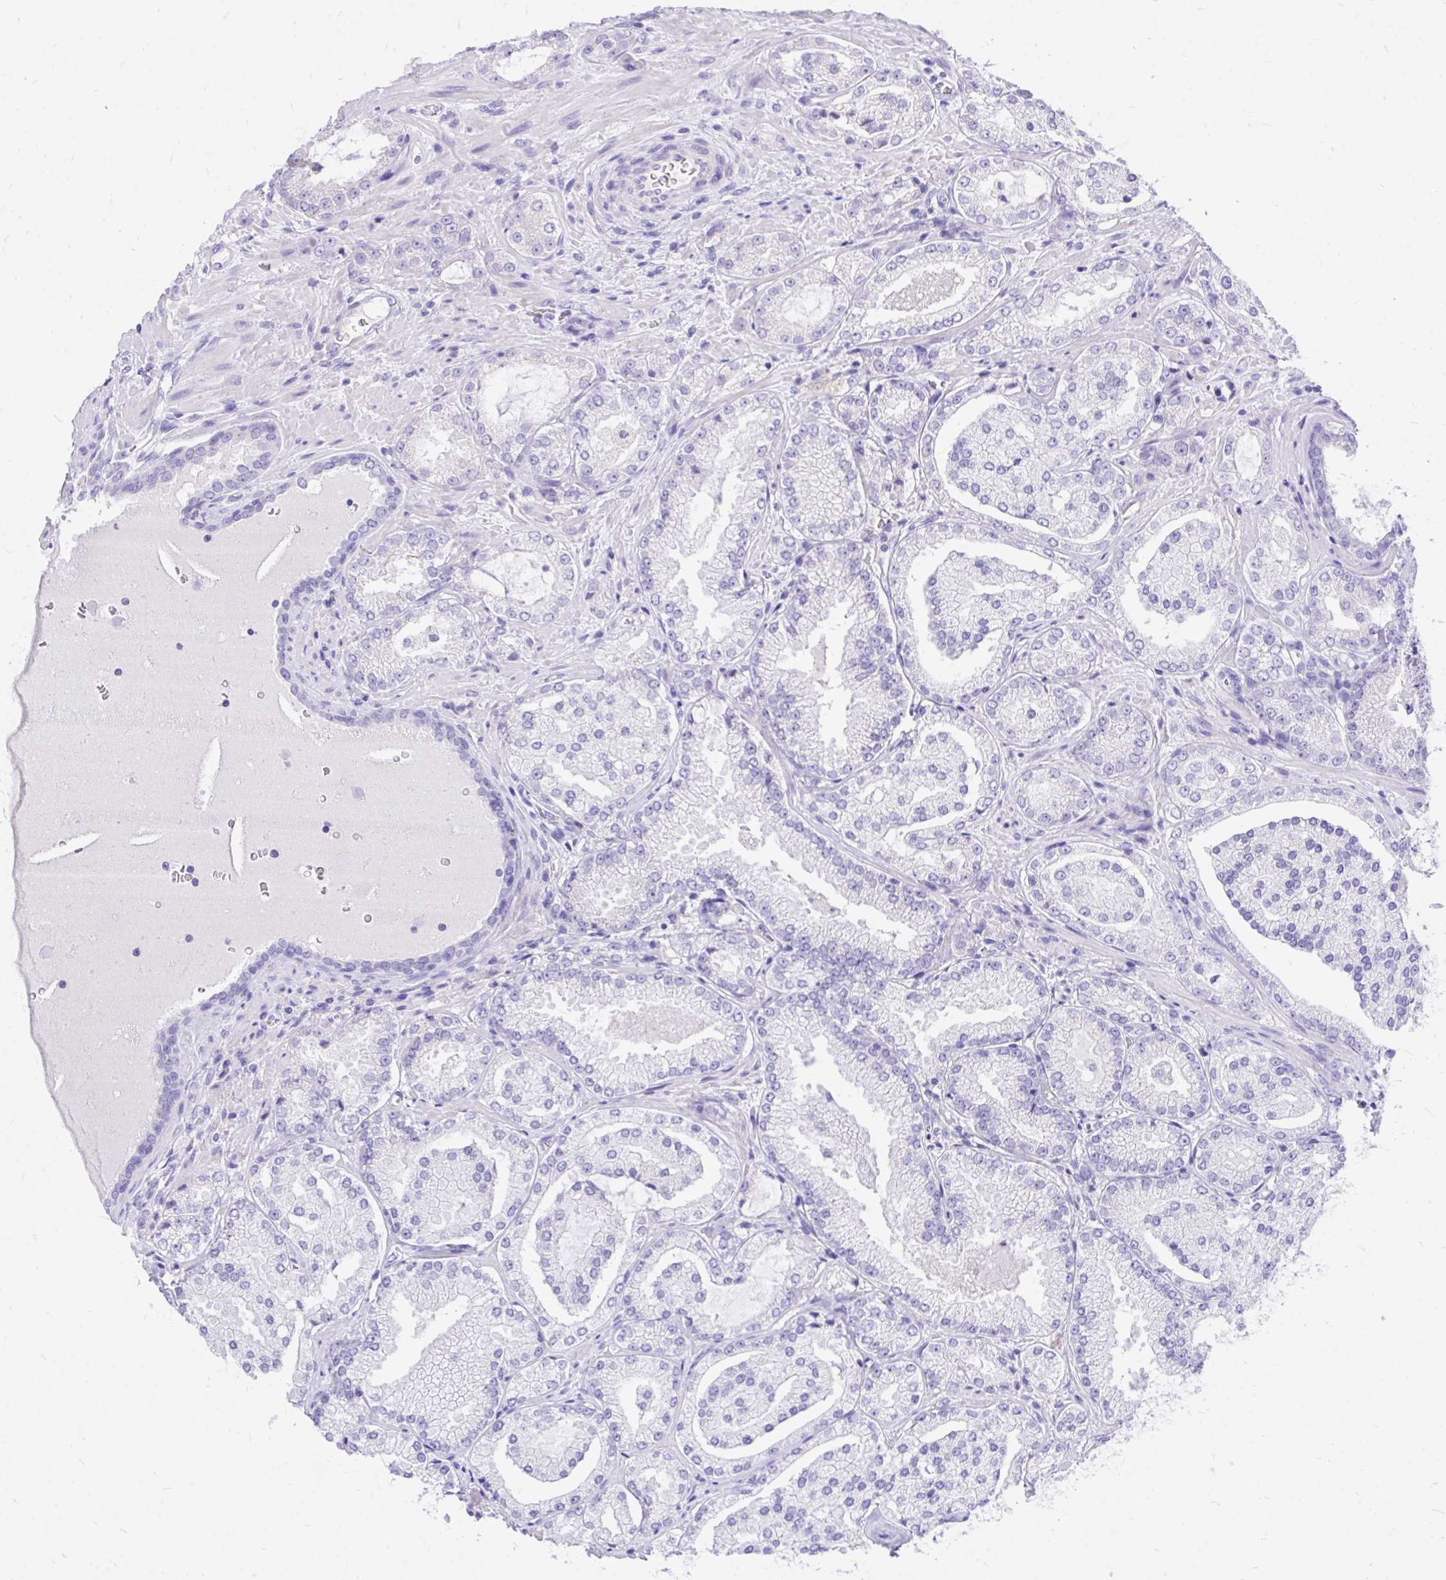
{"staining": {"intensity": "negative", "quantity": "none", "location": "none"}, "tissue": "prostate cancer", "cell_type": "Tumor cells", "image_type": "cancer", "snomed": [{"axis": "morphology", "description": "Adenocarcinoma, High grade"}, {"axis": "topography", "description": "Prostate"}], "caption": "High magnification brightfield microscopy of prostate cancer (high-grade adenocarcinoma) stained with DAB (3,3'-diaminobenzidine) (brown) and counterstained with hematoxylin (blue): tumor cells show no significant positivity.", "gene": "MON1A", "patient": {"sex": "male", "age": 73}}